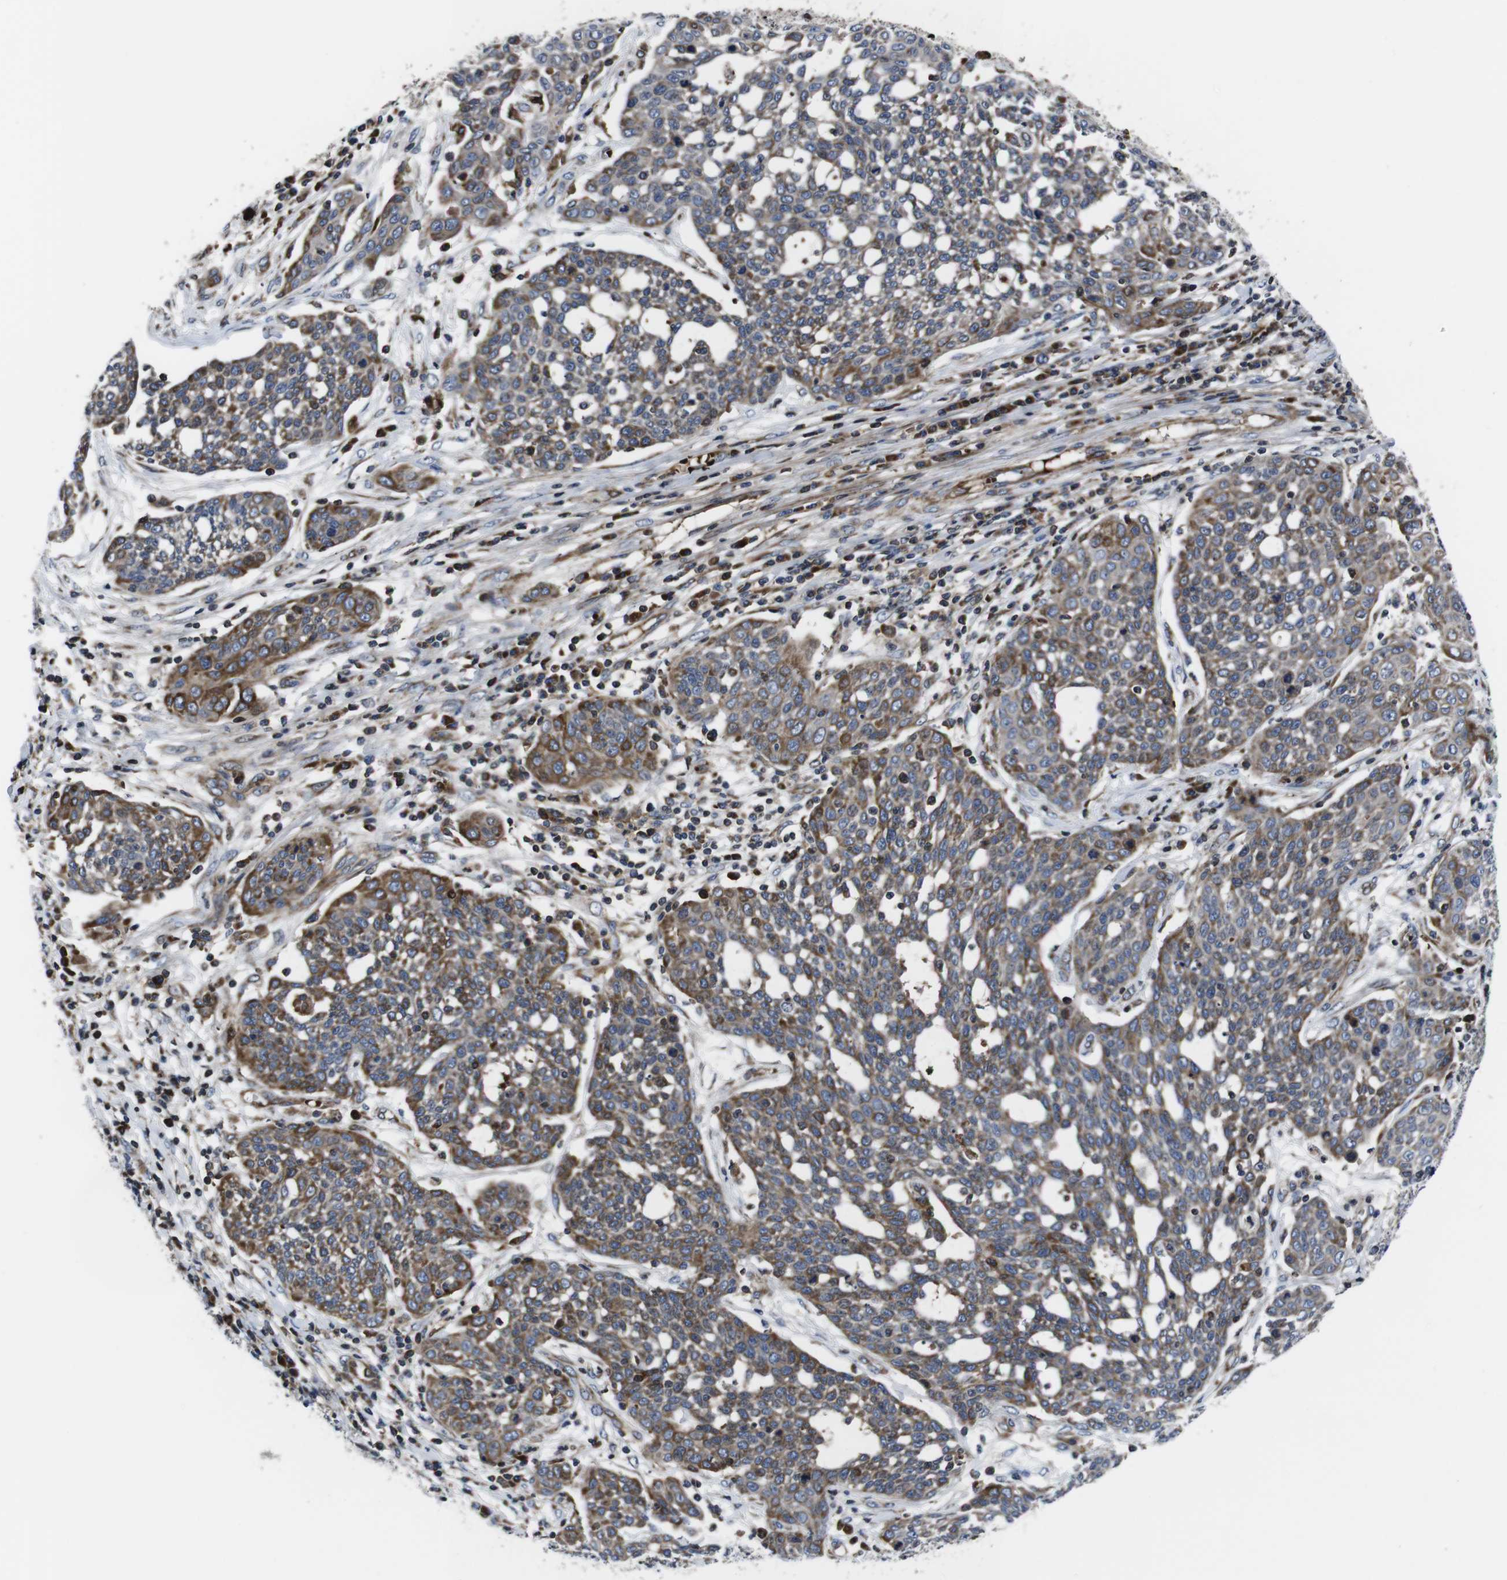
{"staining": {"intensity": "moderate", "quantity": ">75%", "location": "cytoplasmic/membranous"}, "tissue": "cervical cancer", "cell_type": "Tumor cells", "image_type": "cancer", "snomed": [{"axis": "morphology", "description": "Squamous cell carcinoma, NOS"}, {"axis": "topography", "description": "Cervix"}], "caption": "Tumor cells show moderate cytoplasmic/membranous staining in approximately >75% of cells in cervical squamous cell carcinoma.", "gene": "SMYD3", "patient": {"sex": "female", "age": 34}}